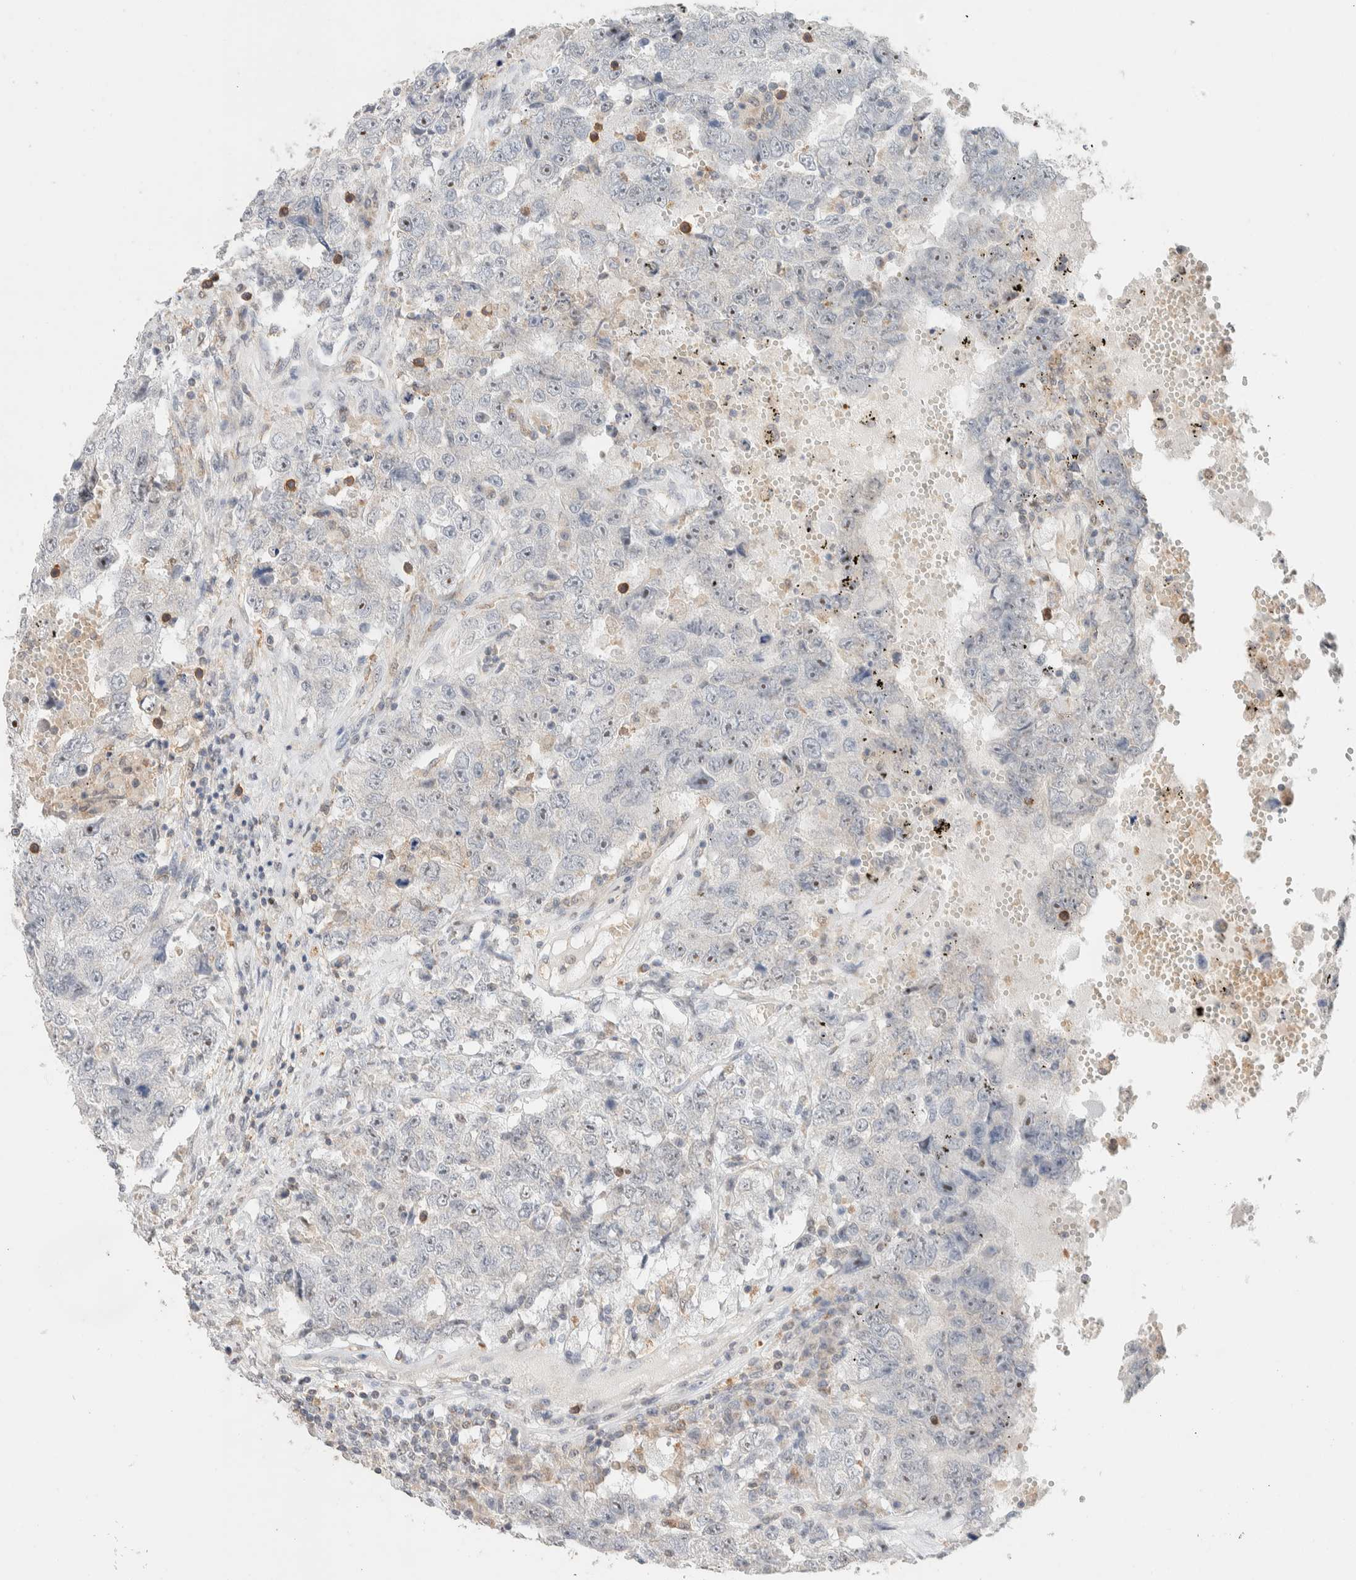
{"staining": {"intensity": "negative", "quantity": "none", "location": "none"}, "tissue": "testis cancer", "cell_type": "Tumor cells", "image_type": "cancer", "snomed": [{"axis": "morphology", "description": "Carcinoma, Embryonal, NOS"}, {"axis": "topography", "description": "Testis"}], "caption": "Immunohistochemical staining of testis cancer exhibits no significant expression in tumor cells.", "gene": "HDHD3", "patient": {"sex": "male", "age": 26}}